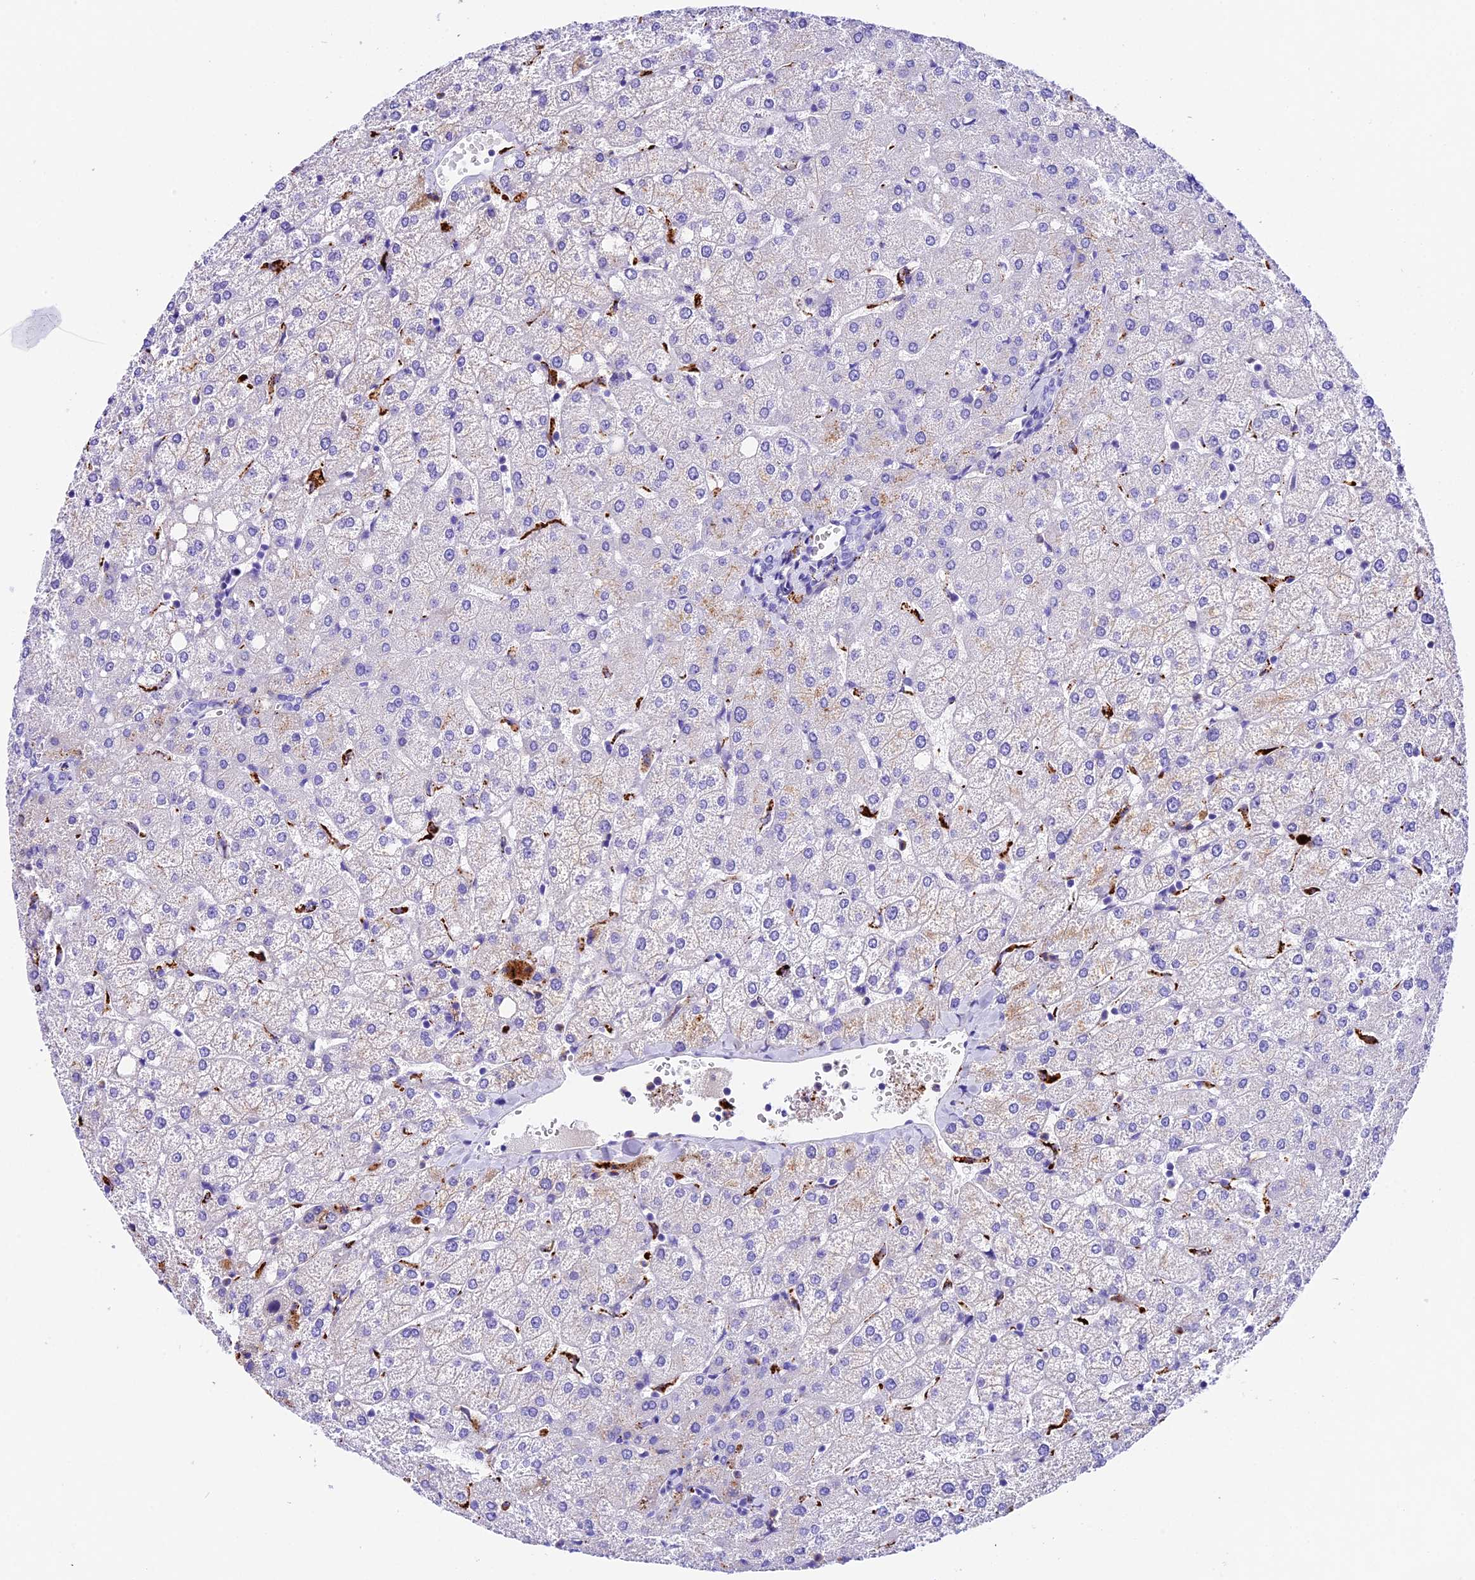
{"staining": {"intensity": "negative", "quantity": "none", "location": "none"}, "tissue": "liver", "cell_type": "Cholangiocytes", "image_type": "normal", "snomed": [{"axis": "morphology", "description": "Normal tissue, NOS"}, {"axis": "topography", "description": "Liver"}], "caption": "High power microscopy image of an immunohistochemistry (IHC) histopathology image of normal liver, revealing no significant expression in cholangiocytes. (DAB (3,3'-diaminobenzidine) immunohistochemistry (IHC), high magnification).", "gene": "PSG11", "patient": {"sex": "female", "age": 54}}